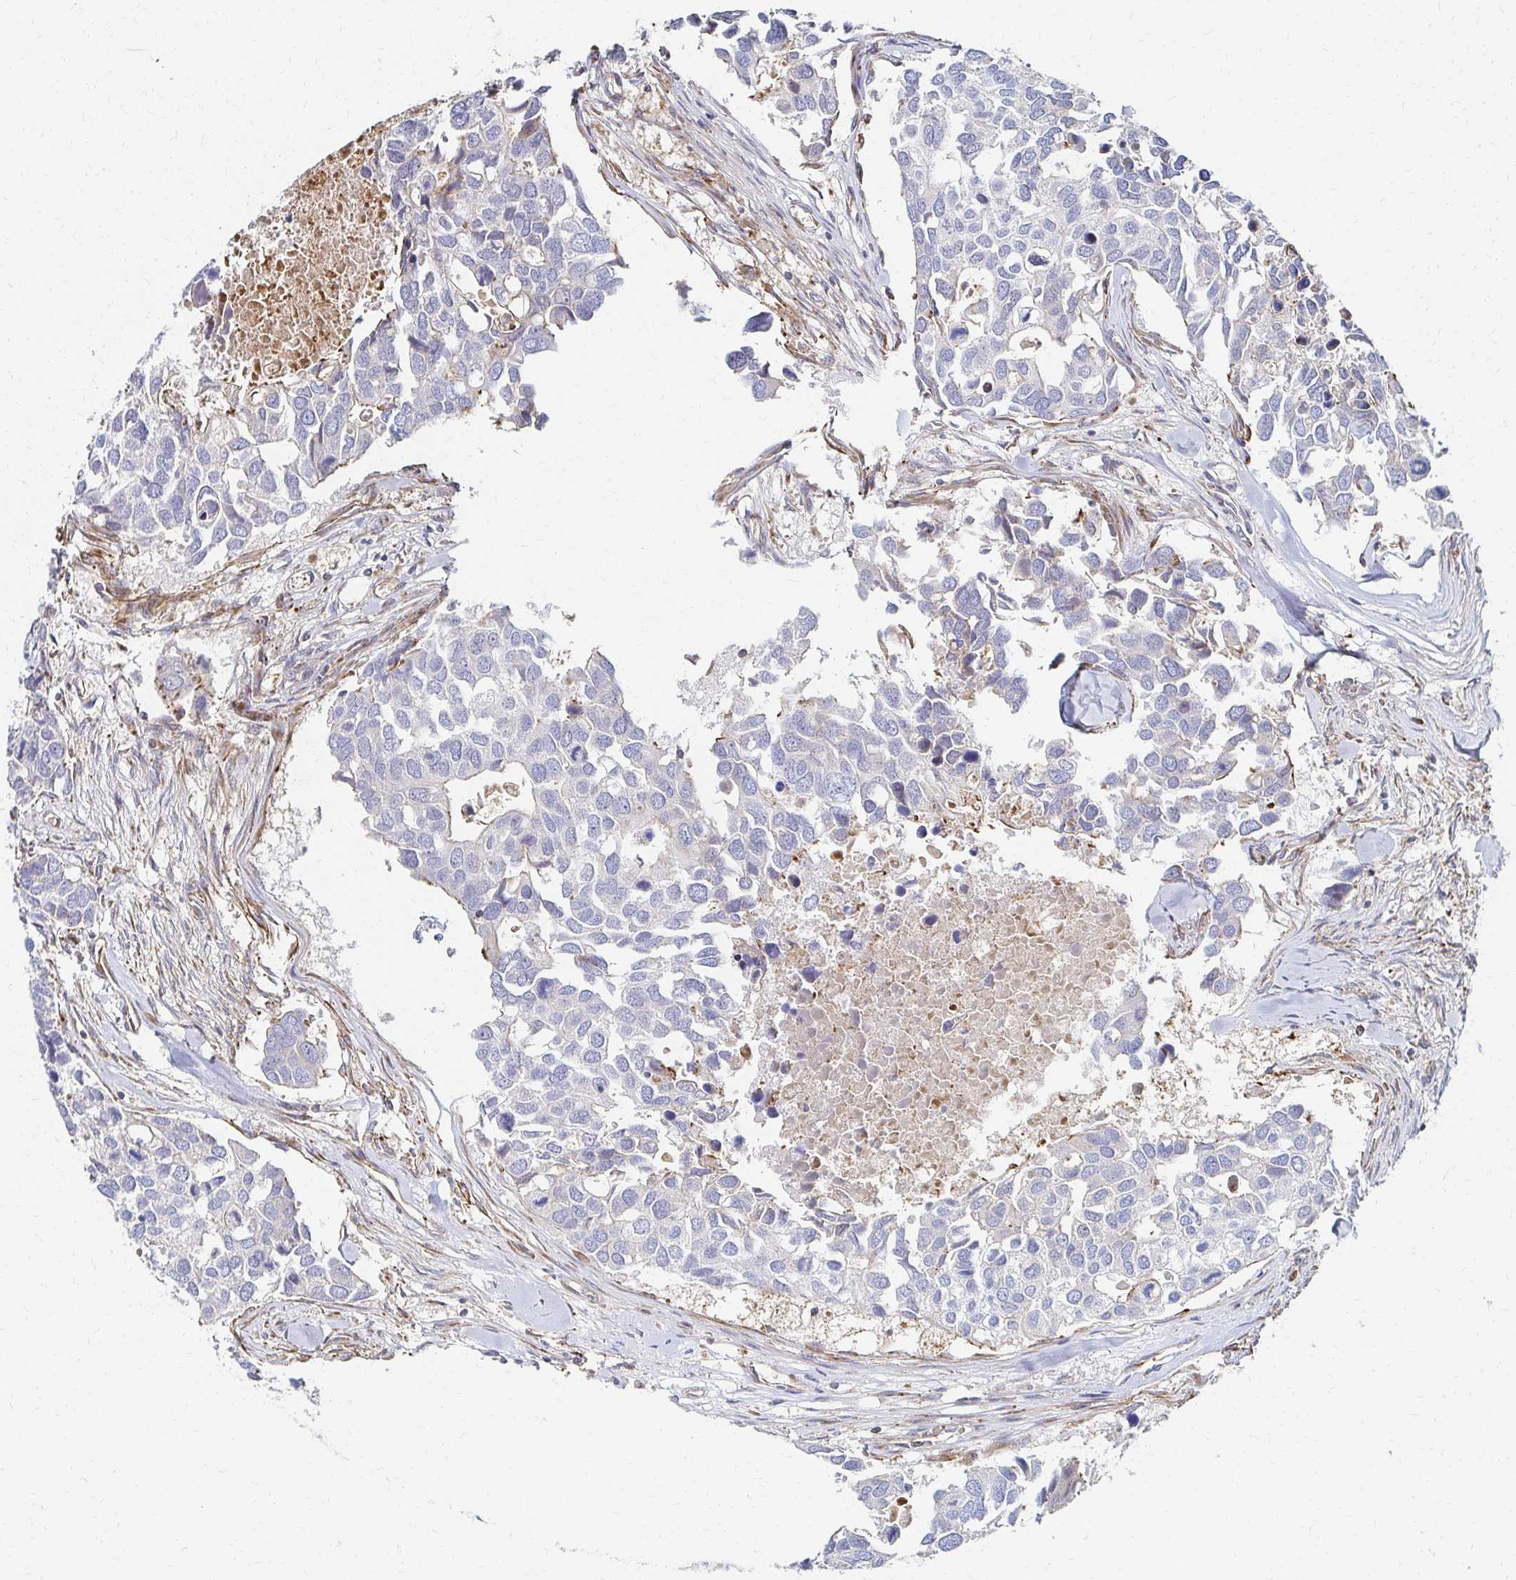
{"staining": {"intensity": "negative", "quantity": "none", "location": "none"}, "tissue": "breast cancer", "cell_type": "Tumor cells", "image_type": "cancer", "snomed": [{"axis": "morphology", "description": "Duct carcinoma"}, {"axis": "topography", "description": "Breast"}], "caption": "This is an IHC image of breast infiltrating ductal carcinoma. There is no expression in tumor cells.", "gene": "MAN1A1", "patient": {"sex": "female", "age": 83}}